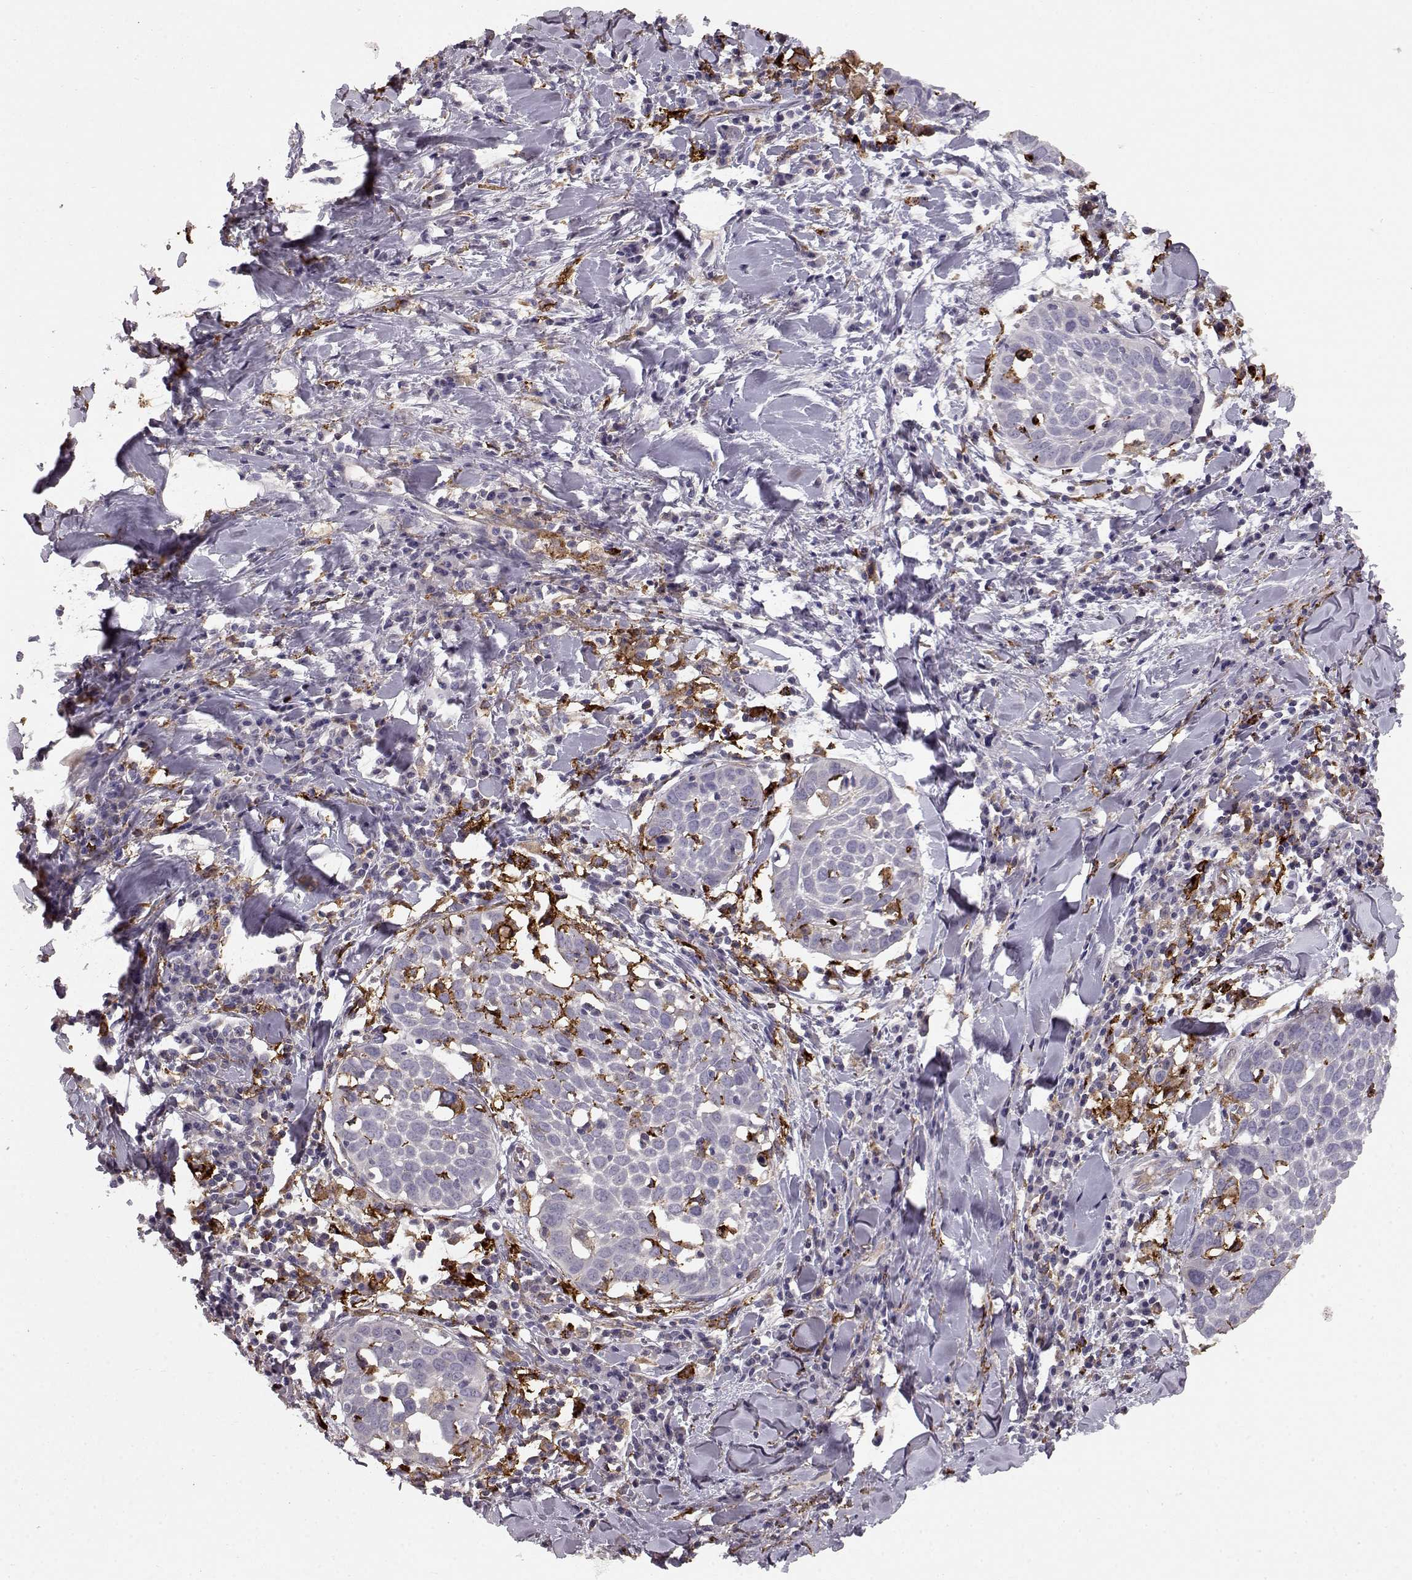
{"staining": {"intensity": "negative", "quantity": "none", "location": "none"}, "tissue": "lung cancer", "cell_type": "Tumor cells", "image_type": "cancer", "snomed": [{"axis": "morphology", "description": "Squamous cell carcinoma, NOS"}, {"axis": "topography", "description": "Lung"}], "caption": "This is an immunohistochemistry photomicrograph of human lung squamous cell carcinoma. There is no expression in tumor cells.", "gene": "CCNF", "patient": {"sex": "male", "age": 57}}